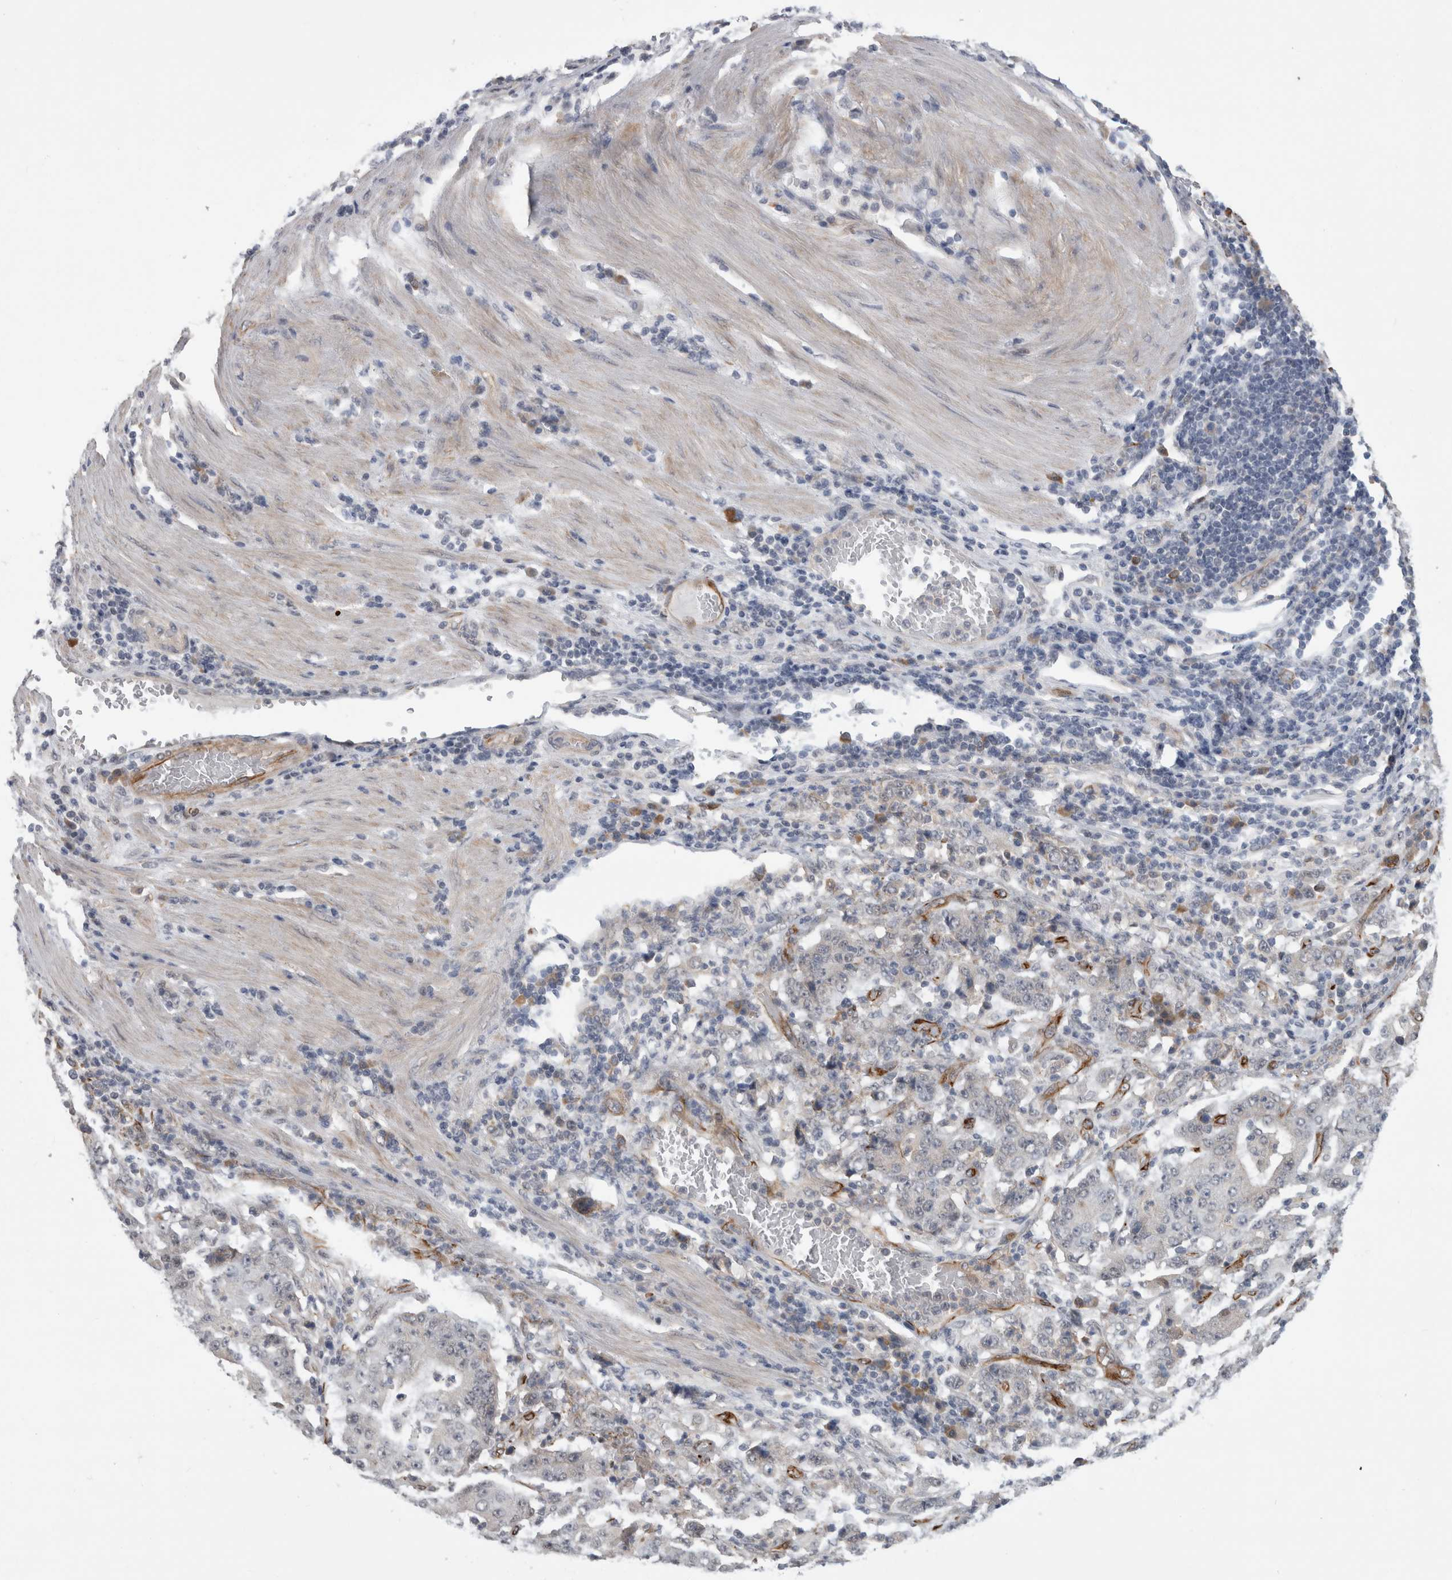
{"staining": {"intensity": "negative", "quantity": "none", "location": "none"}, "tissue": "stomach cancer", "cell_type": "Tumor cells", "image_type": "cancer", "snomed": [{"axis": "morphology", "description": "Normal tissue, NOS"}, {"axis": "morphology", "description": "Adenocarcinoma, NOS"}, {"axis": "topography", "description": "Stomach, upper"}, {"axis": "topography", "description": "Stomach"}], "caption": "Adenocarcinoma (stomach) was stained to show a protein in brown. There is no significant staining in tumor cells.", "gene": "FAM83H", "patient": {"sex": "male", "age": 59}}